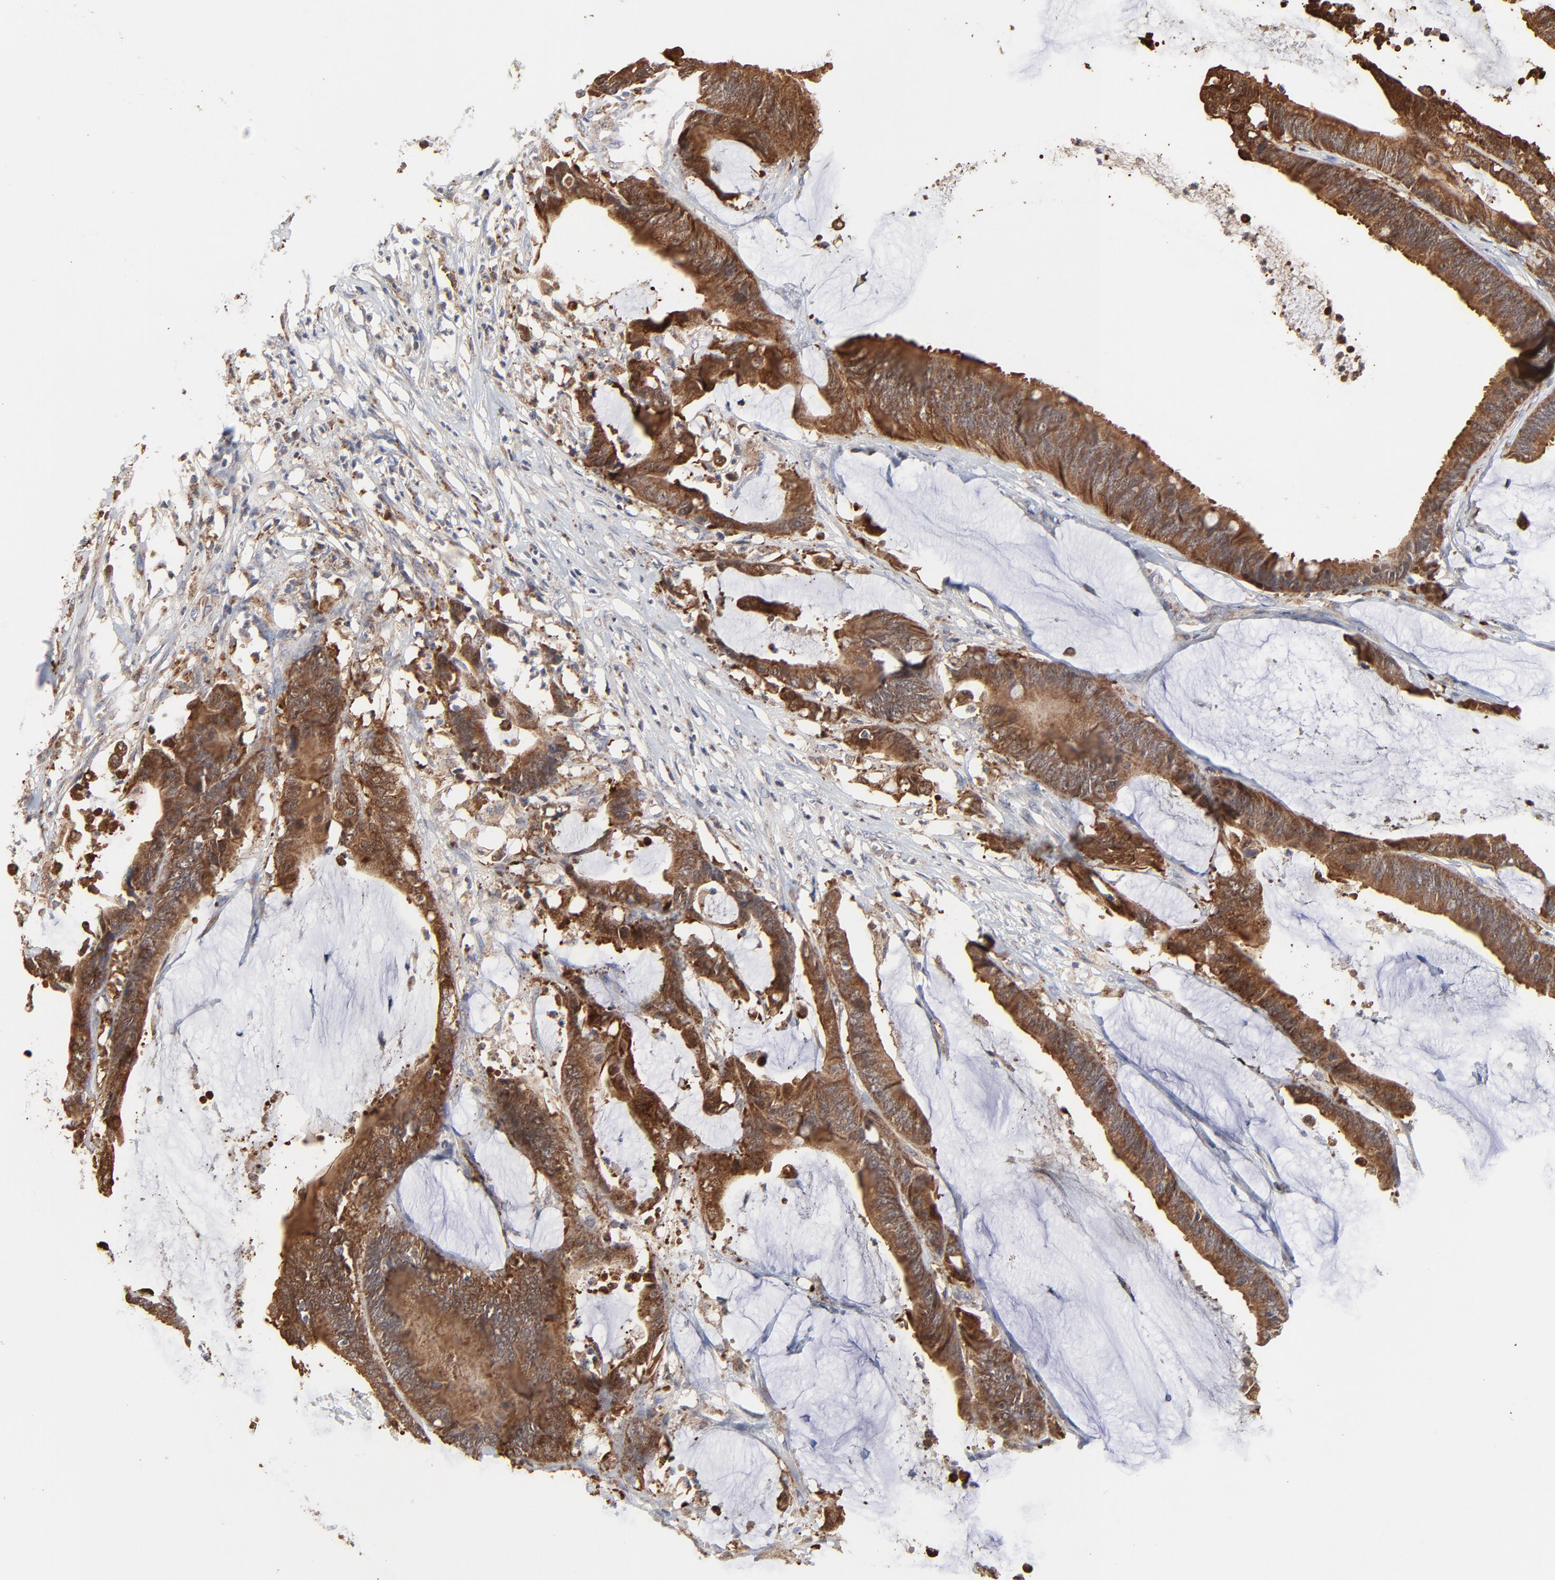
{"staining": {"intensity": "moderate", "quantity": ">75%", "location": "cytoplasmic/membranous"}, "tissue": "colorectal cancer", "cell_type": "Tumor cells", "image_type": "cancer", "snomed": [{"axis": "morphology", "description": "Adenocarcinoma, NOS"}, {"axis": "topography", "description": "Rectum"}], "caption": "Tumor cells exhibit medium levels of moderate cytoplasmic/membranous staining in about >75% of cells in human adenocarcinoma (colorectal).", "gene": "LGALS3", "patient": {"sex": "female", "age": 66}}